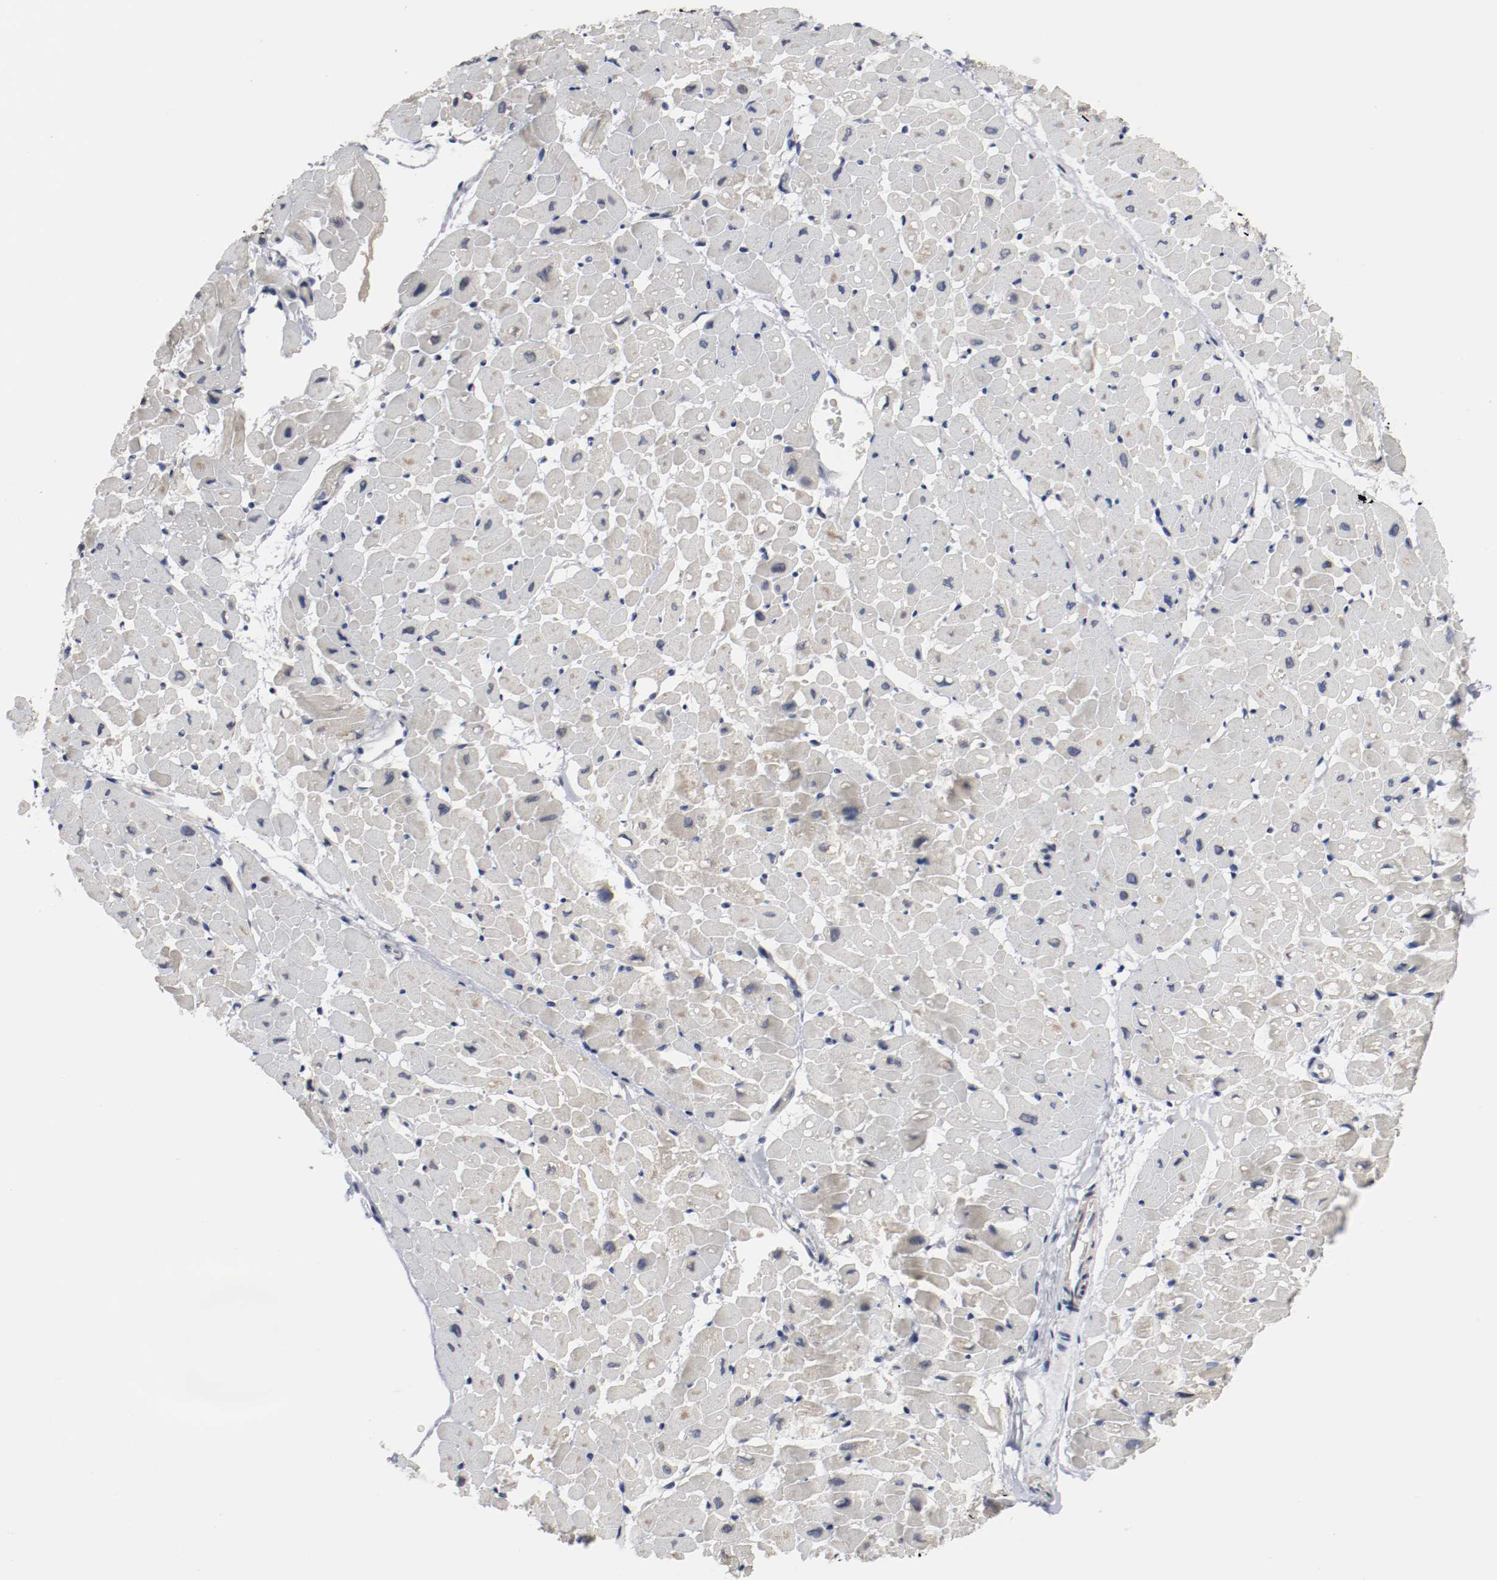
{"staining": {"intensity": "moderate", "quantity": "25%-75%", "location": "cytoplasmic/membranous"}, "tissue": "heart muscle", "cell_type": "Cardiomyocytes", "image_type": "normal", "snomed": [{"axis": "morphology", "description": "Normal tissue, NOS"}, {"axis": "topography", "description": "Heart"}], "caption": "Protein analysis of benign heart muscle shows moderate cytoplasmic/membranous expression in approximately 25%-75% of cardiomyocytes.", "gene": "MCM6", "patient": {"sex": "male", "age": 45}}